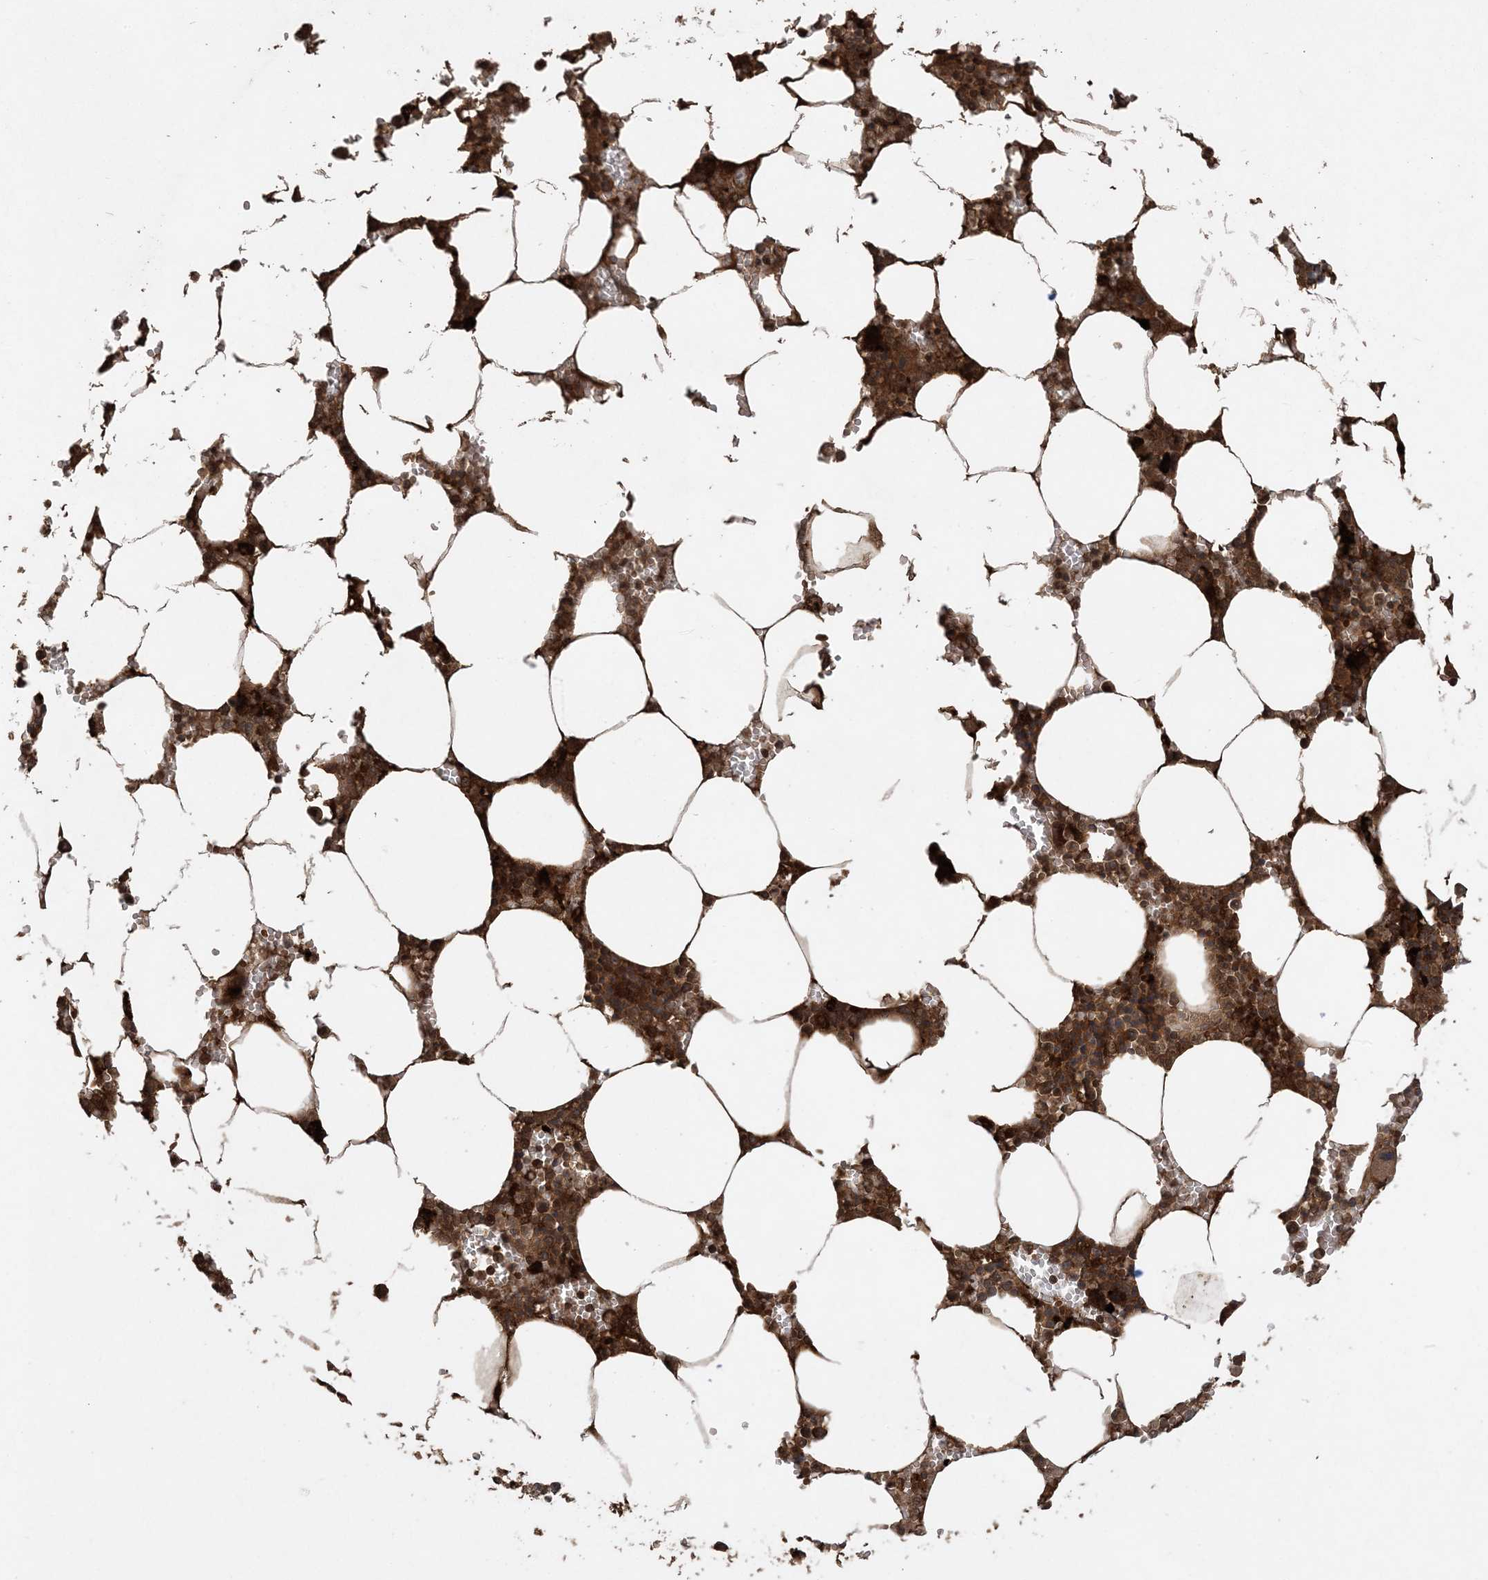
{"staining": {"intensity": "strong", "quantity": "25%-75%", "location": "cytoplasmic/membranous"}, "tissue": "bone marrow", "cell_type": "Hematopoietic cells", "image_type": "normal", "snomed": [{"axis": "morphology", "description": "Normal tissue, NOS"}, {"axis": "topography", "description": "Bone marrow"}], "caption": "The immunohistochemical stain labels strong cytoplasmic/membranous expression in hematopoietic cells of unremarkable bone marrow. Nuclei are stained in blue.", "gene": "EFCAB8", "patient": {"sex": "male", "age": 70}}